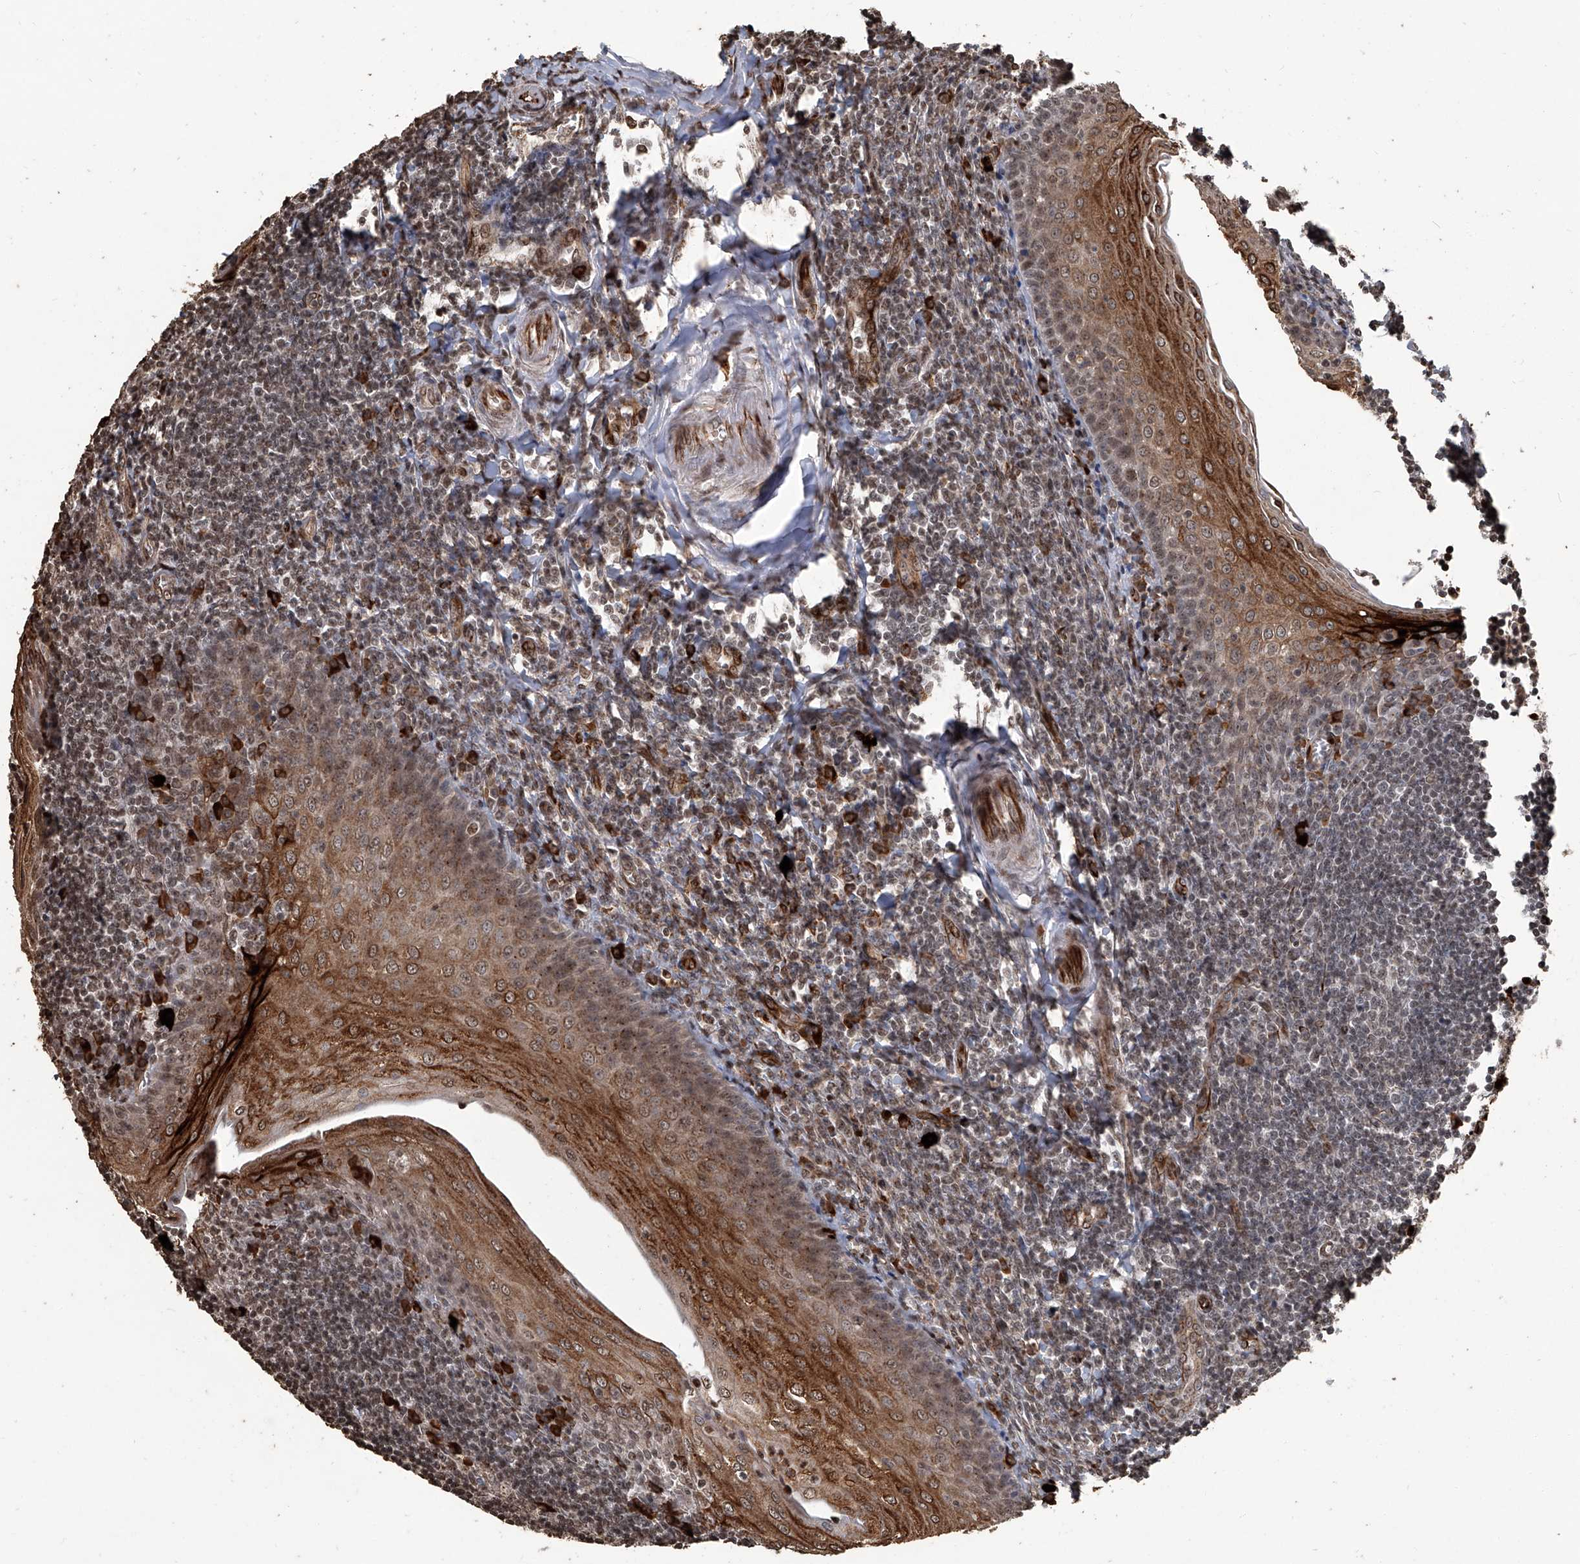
{"staining": {"intensity": "moderate", "quantity": ">75%", "location": "nuclear"}, "tissue": "tonsil", "cell_type": "Germinal center cells", "image_type": "normal", "snomed": [{"axis": "morphology", "description": "Normal tissue, NOS"}, {"axis": "topography", "description": "Tonsil"}], "caption": "Immunohistochemical staining of benign tonsil shows medium levels of moderate nuclear positivity in about >75% of germinal center cells. (DAB IHC with brightfield microscopy, high magnification).", "gene": "GPR132", "patient": {"sex": "male", "age": 27}}